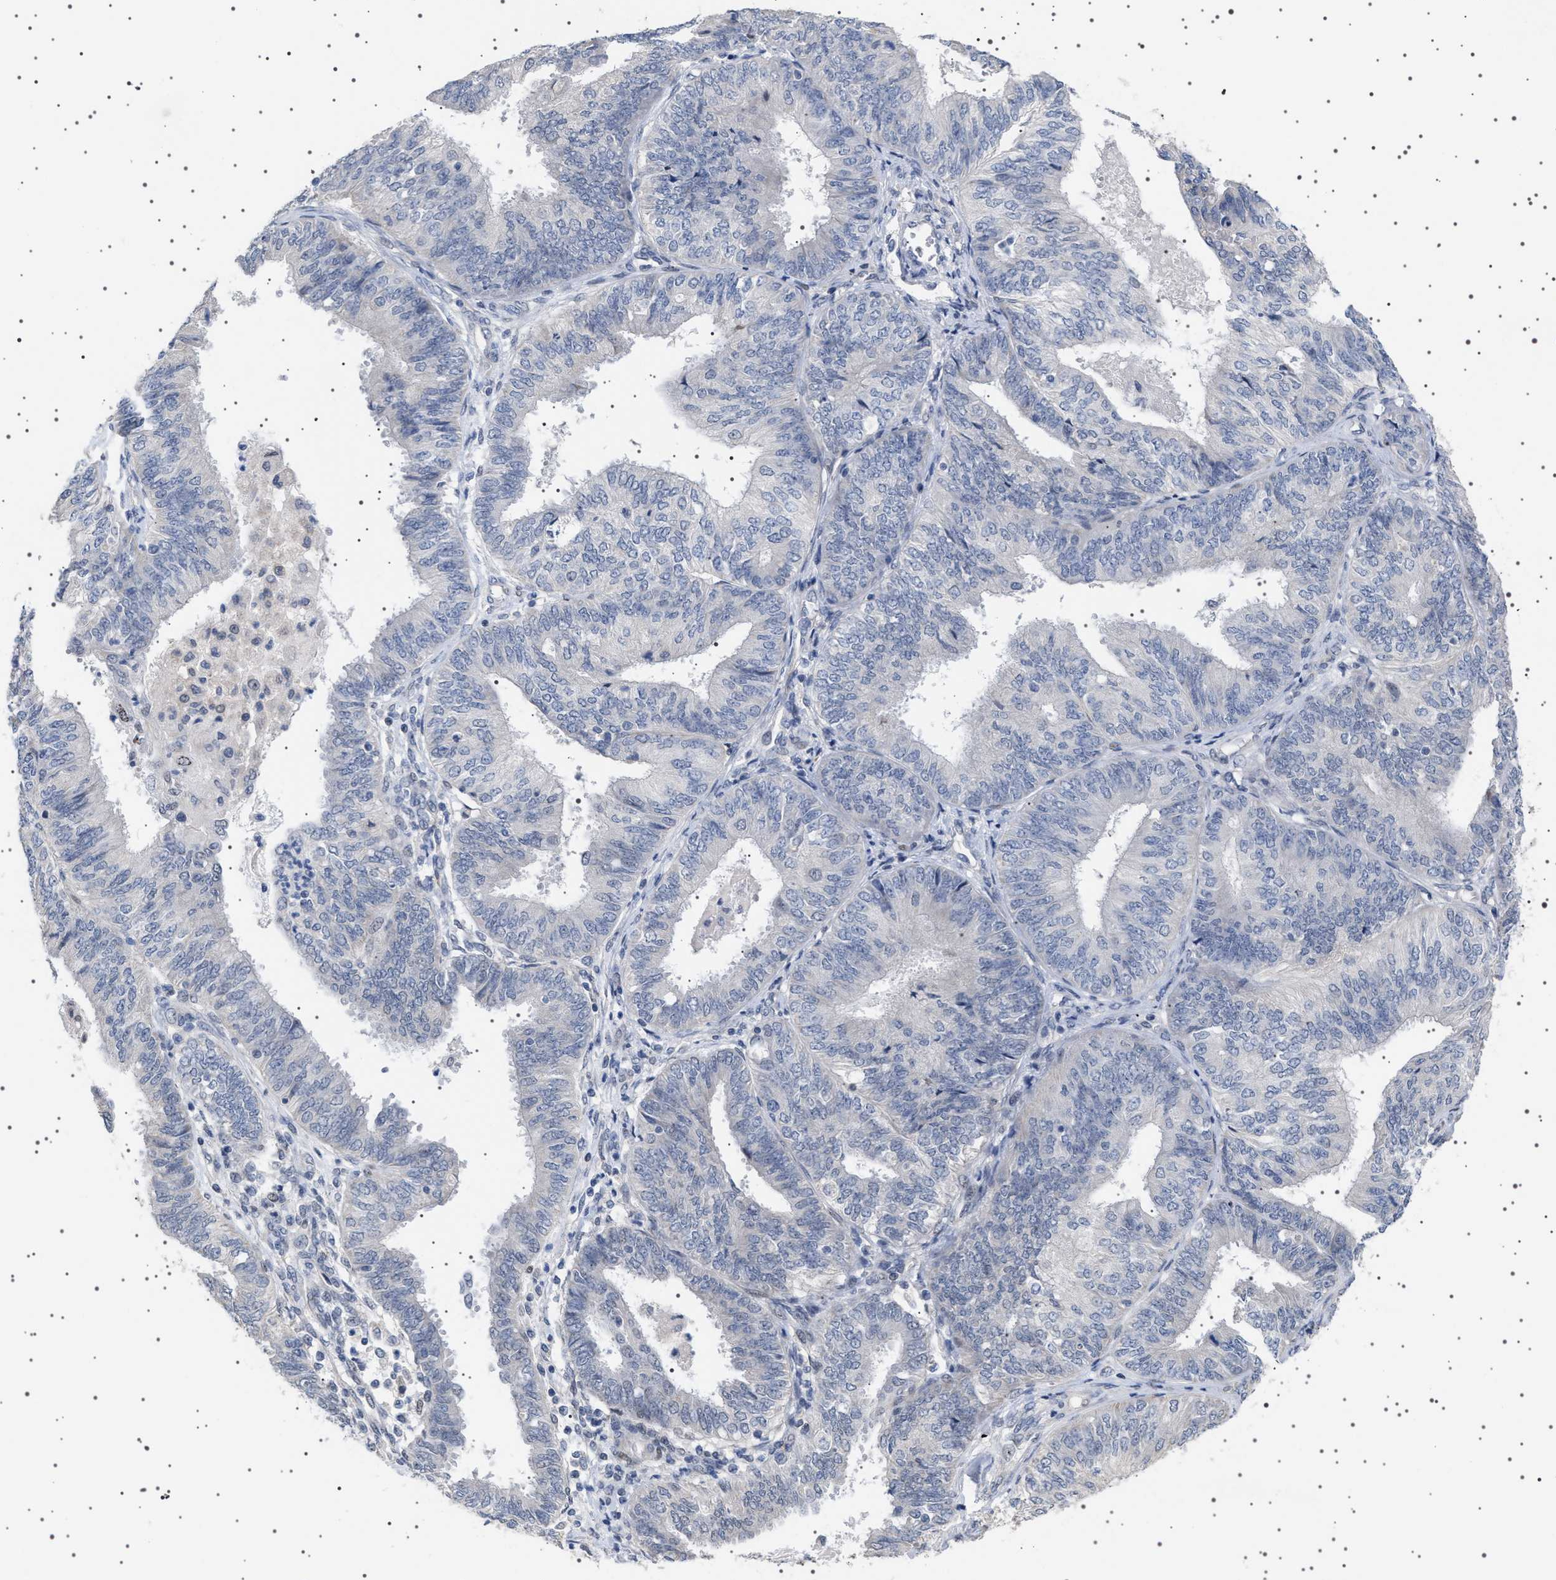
{"staining": {"intensity": "negative", "quantity": "none", "location": "none"}, "tissue": "endometrial cancer", "cell_type": "Tumor cells", "image_type": "cancer", "snomed": [{"axis": "morphology", "description": "Adenocarcinoma, NOS"}, {"axis": "topography", "description": "Endometrium"}], "caption": "Endometrial cancer stained for a protein using IHC reveals no expression tumor cells.", "gene": "HTR1A", "patient": {"sex": "female", "age": 58}}